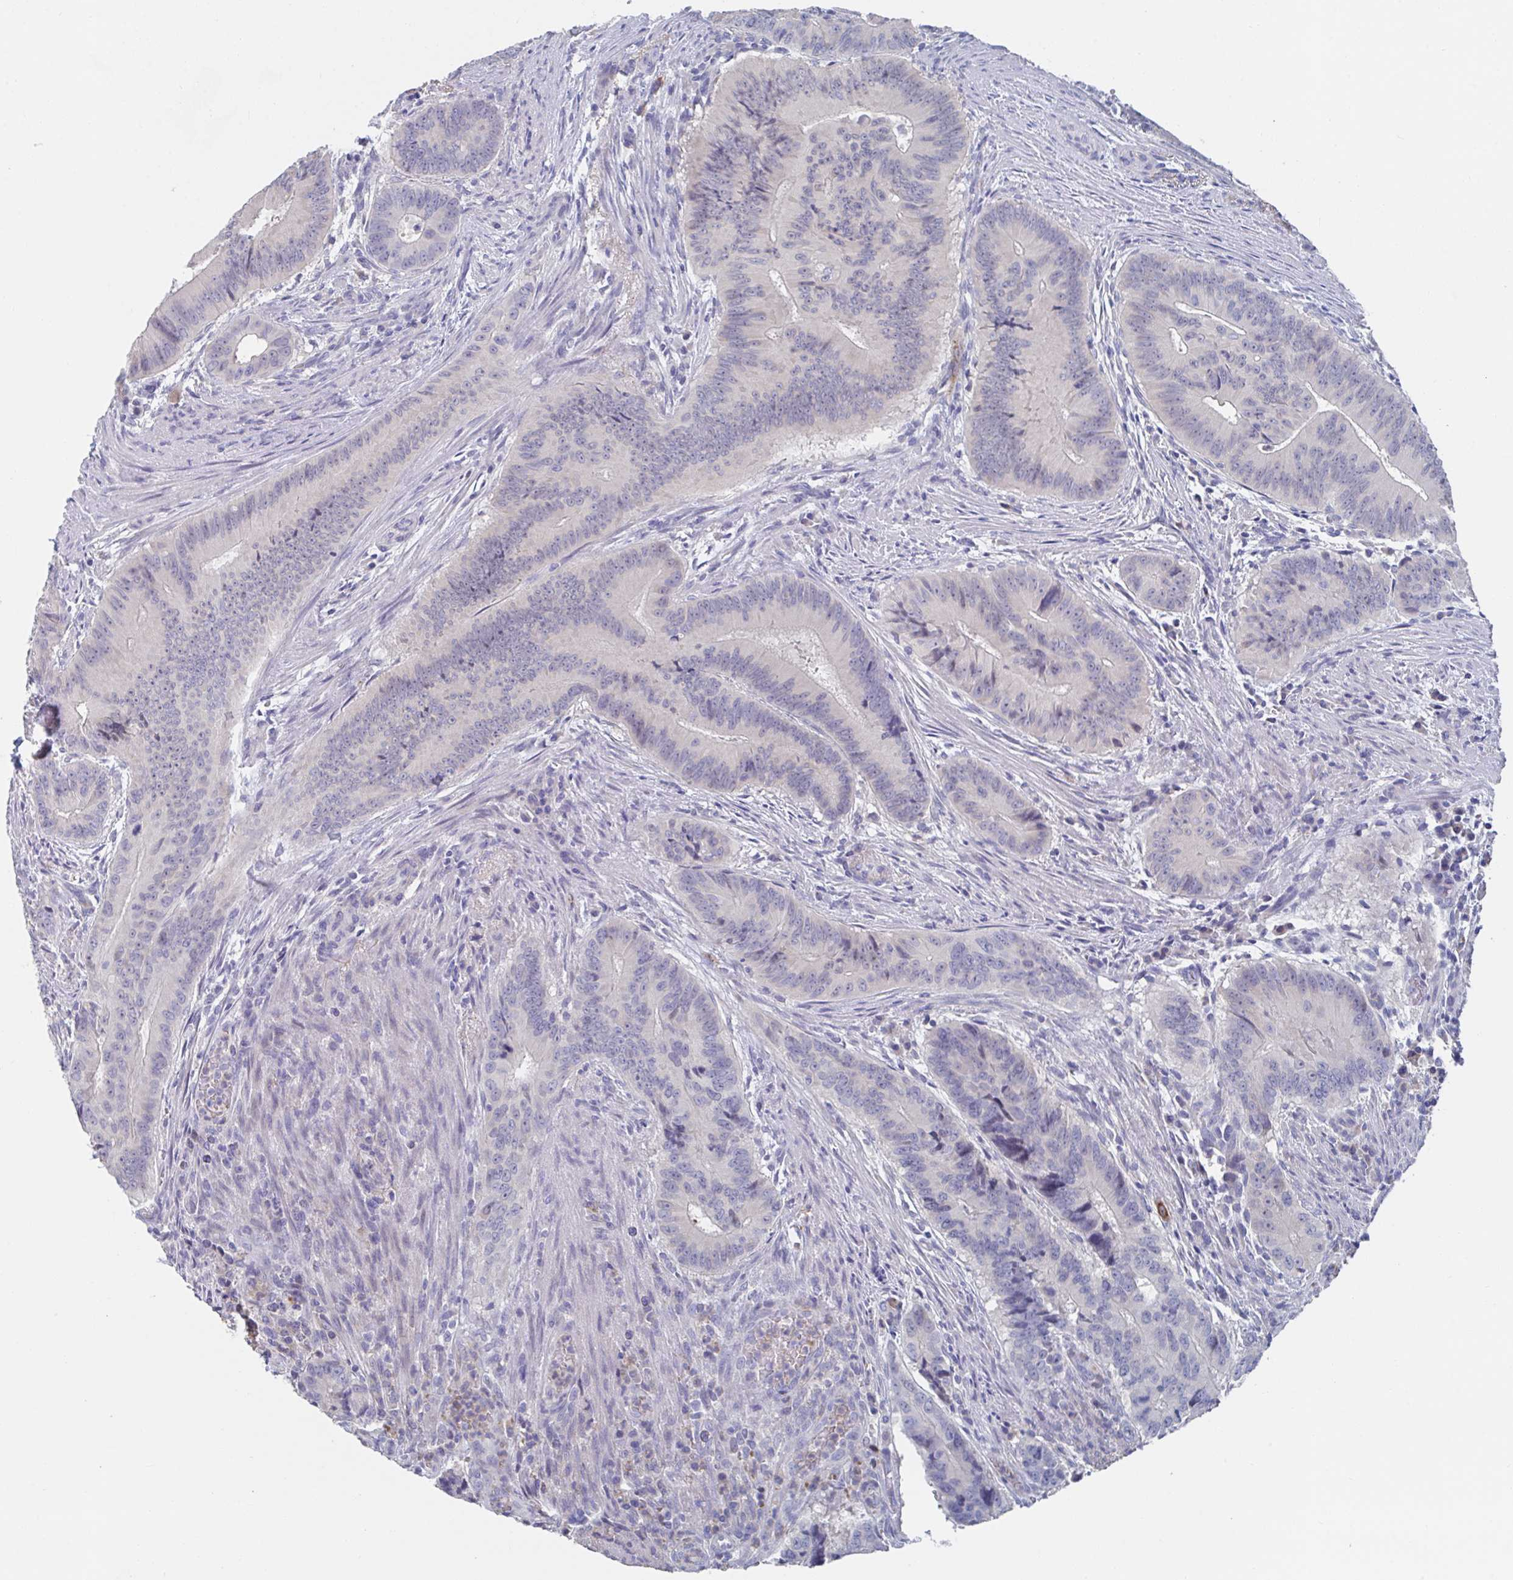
{"staining": {"intensity": "negative", "quantity": "none", "location": "none"}, "tissue": "colorectal cancer", "cell_type": "Tumor cells", "image_type": "cancer", "snomed": [{"axis": "morphology", "description": "Adenocarcinoma, NOS"}, {"axis": "topography", "description": "Colon"}], "caption": "Immunohistochemical staining of human adenocarcinoma (colorectal) exhibits no significant expression in tumor cells.", "gene": "KCNK5", "patient": {"sex": "male", "age": 62}}